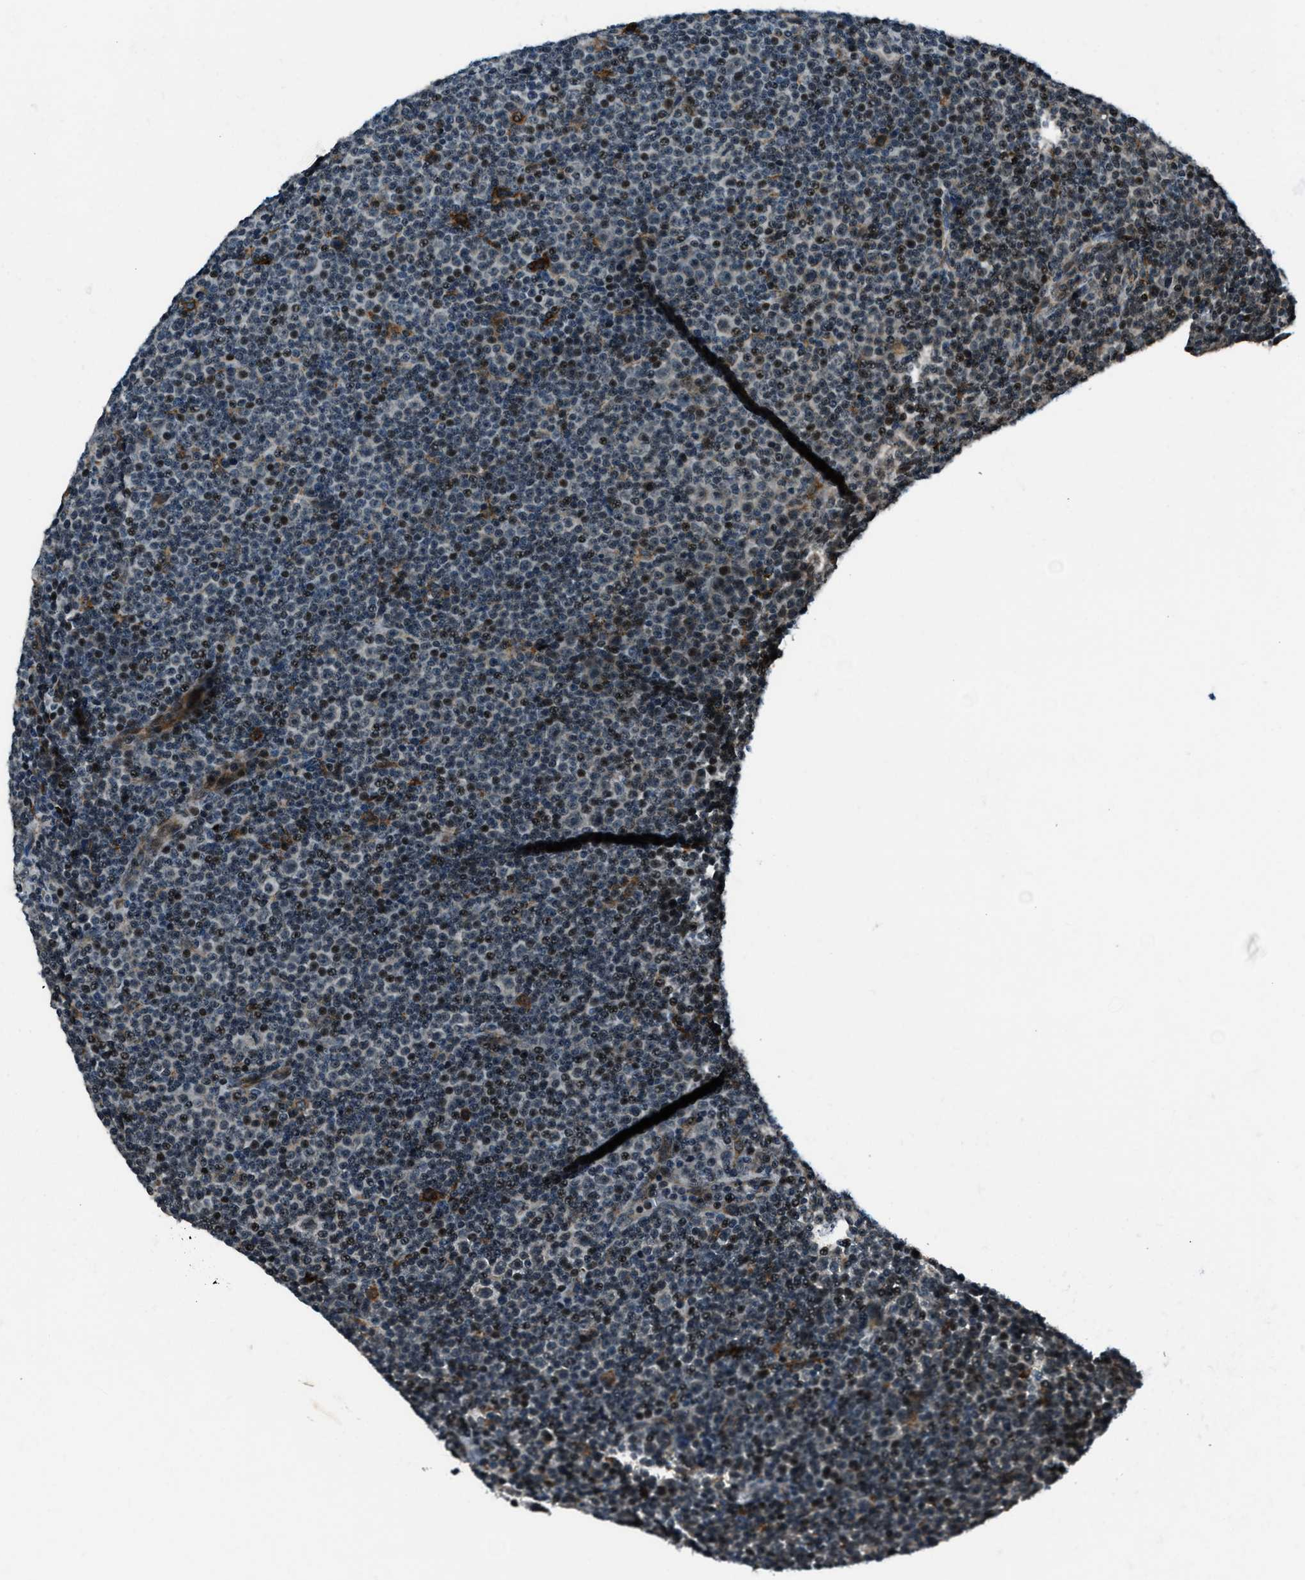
{"staining": {"intensity": "weak", "quantity": "25%-75%", "location": "nuclear"}, "tissue": "lymphoma", "cell_type": "Tumor cells", "image_type": "cancer", "snomed": [{"axis": "morphology", "description": "Malignant lymphoma, non-Hodgkin's type, Low grade"}, {"axis": "topography", "description": "Lymph node"}], "caption": "This micrograph displays IHC staining of malignant lymphoma, non-Hodgkin's type (low-grade), with low weak nuclear positivity in about 25%-75% of tumor cells.", "gene": "ACTL9", "patient": {"sex": "female", "age": 67}}